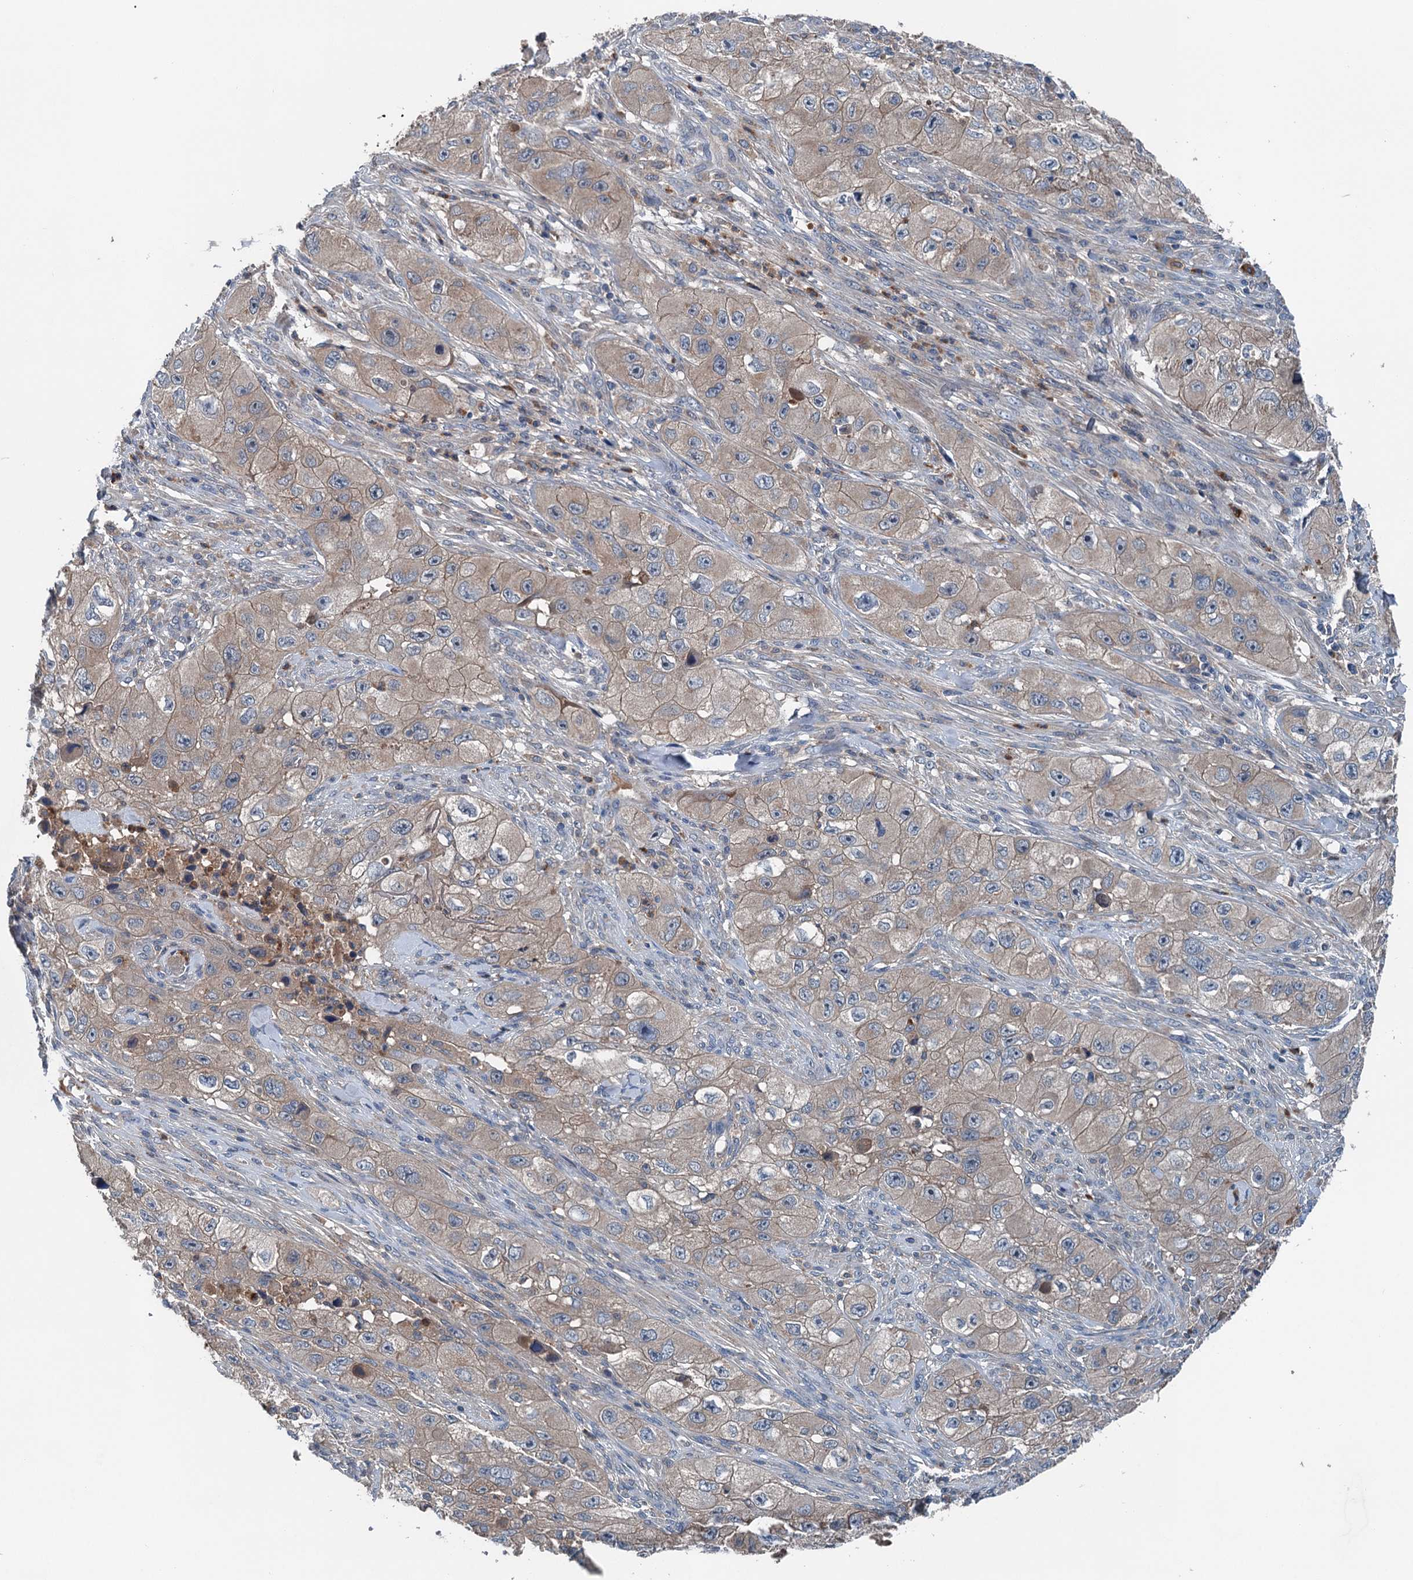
{"staining": {"intensity": "weak", "quantity": "<25%", "location": "cytoplasmic/membranous"}, "tissue": "skin cancer", "cell_type": "Tumor cells", "image_type": "cancer", "snomed": [{"axis": "morphology", "description": "Squamous cell carcinoma, NOS"}, {"axis": "topography", "description": "Skin"}, {"axis": "topography", "description": "Subcutis"}], "caption": "This micrograph is of skin cancer stained with IHC to label a protein in brown with the nuclei are counter-stained blue. There is no staining in tumor cells.", "gene": "PDSS1", "patient": {"sex": "male", "age": 73}}